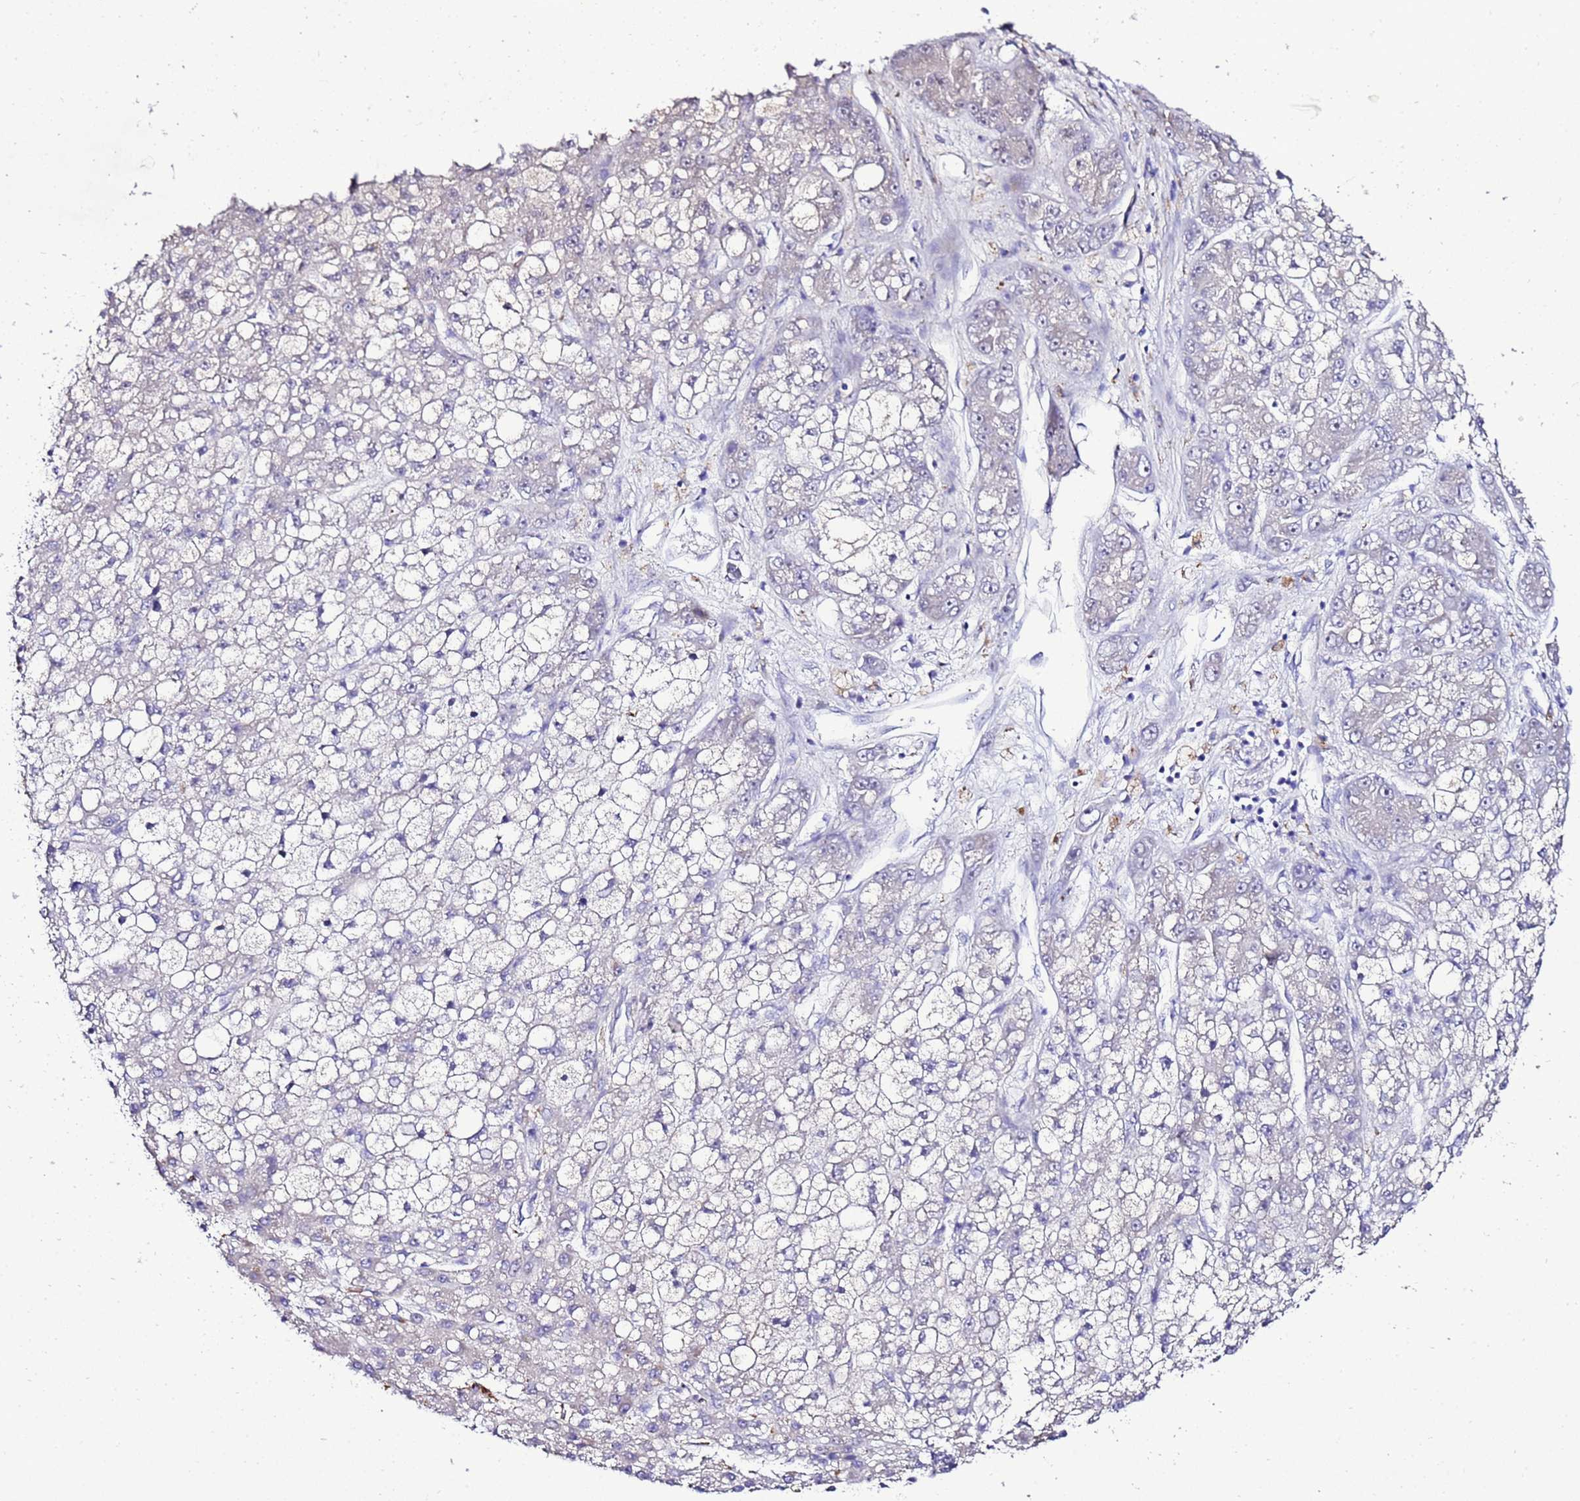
{"staining": {"intensity": "negative", "quantity": "none", "location": "none"}, "tissue": "liver cancer", "cell_type": "Tumor cells", "image_type": "cancer", "snomed": [{"axis": "morphology", "description": "Carcinoma, Hepatocellular, NOS"}, {"axis": "topography", "description": "Liver"}], "caption": "This is an immunohistochemistry (IHC) photomicrograph of human liver hepatocellular carcinoma. There is no expression in tumor cells.", "gene": "GZF1", "patient": {"sex": "male", "age": 67}}